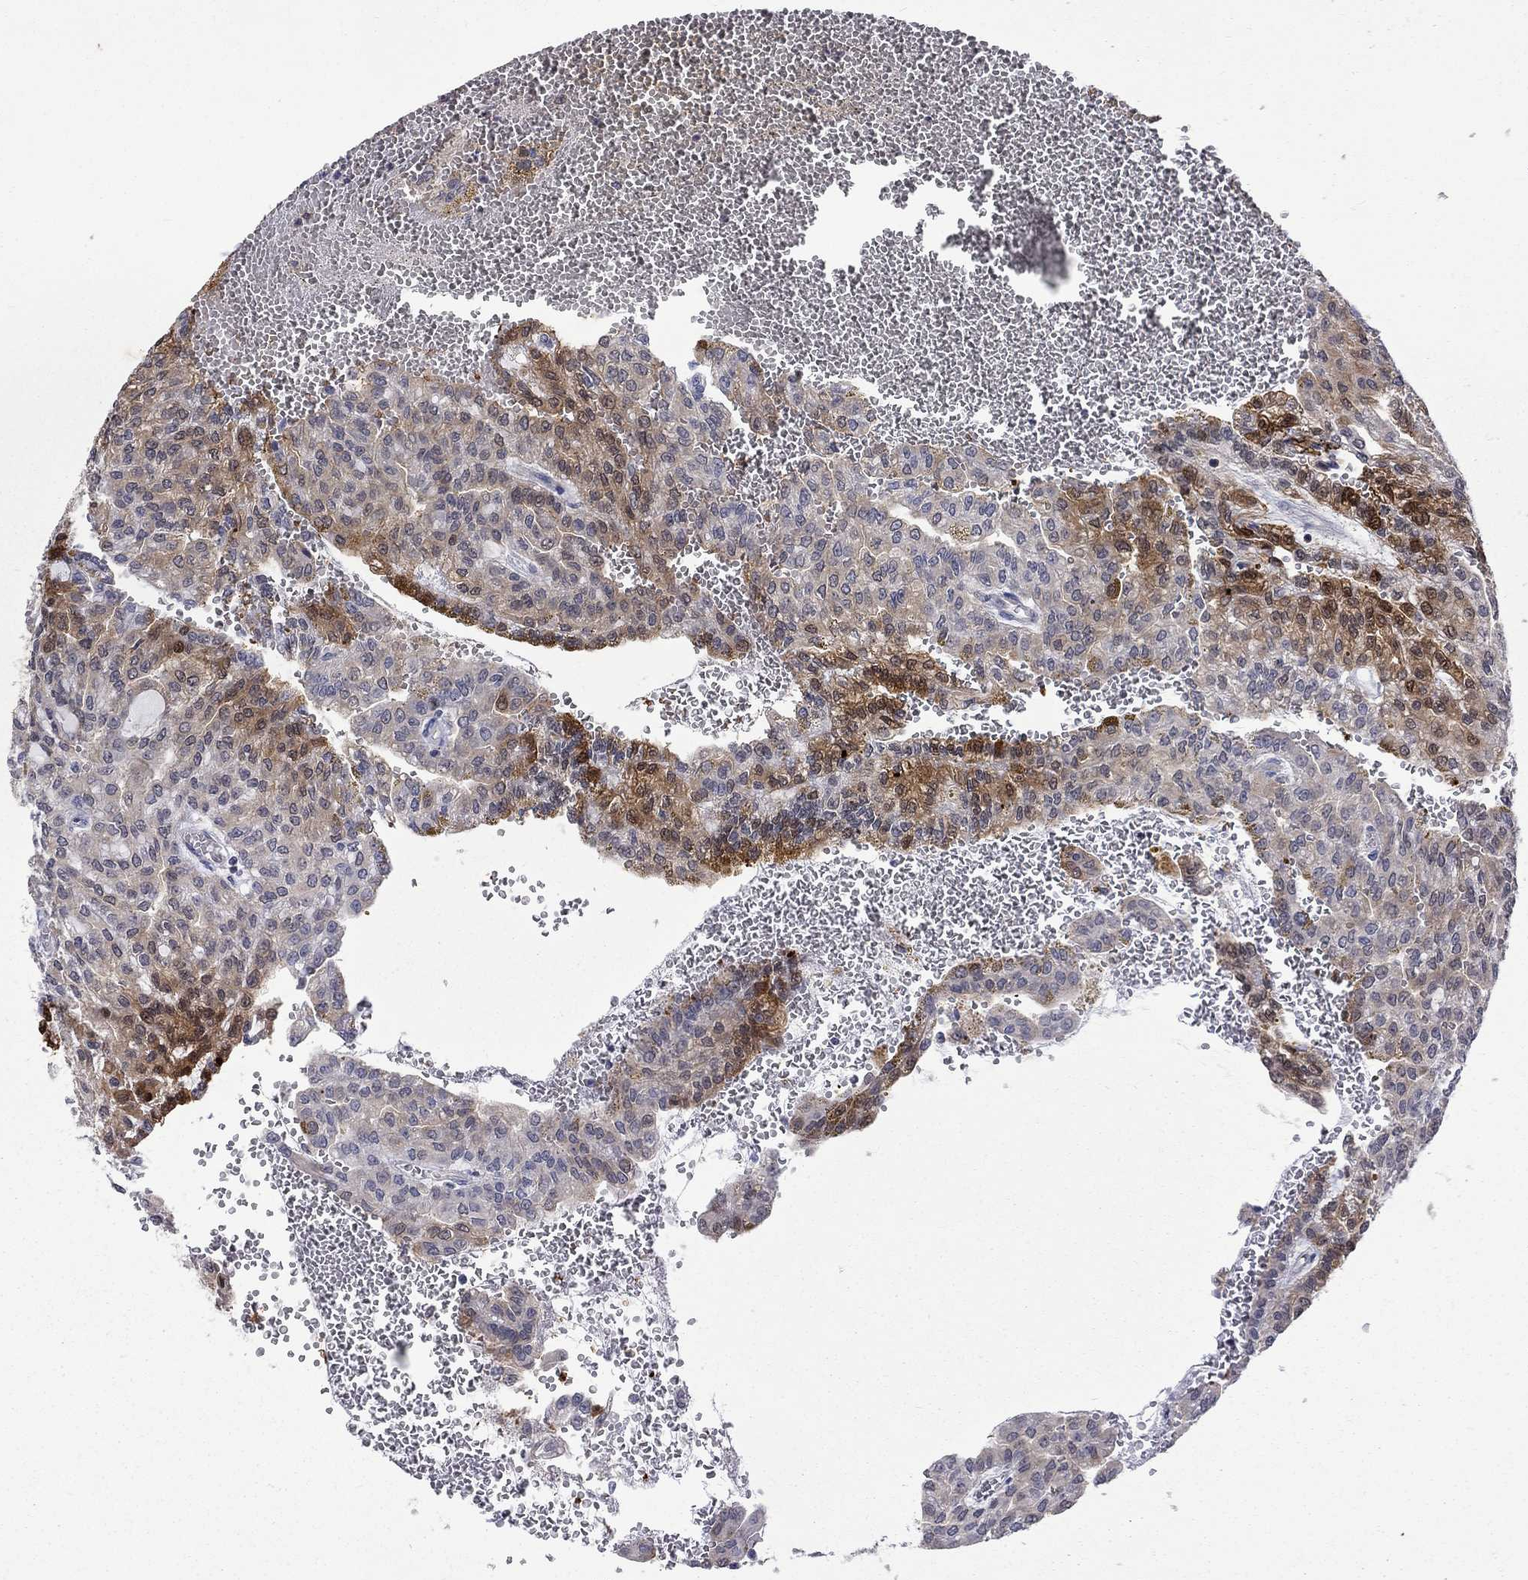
{"staining": {"intensity": "moderate", "quantity": "<25%", "location": "cytoplasmic/membranous"}, "tissue": "renal cancer", "cell_type": "Tumor cells", "image_type": "cancer", "snomed": [{"axis": "morphology", "description": "Adenocarcinoma, NOS"}, {"axis": "topography", "description": "Kidney"}], "caption": "Protein expression by IHC demonstrates moderate cytoplasmic/membranous staining in approximately <25% of tumor cells in adenocarcinoma (renal).", "gene": "HKDC1", "patient": {"sex": "male", "age": 63}}